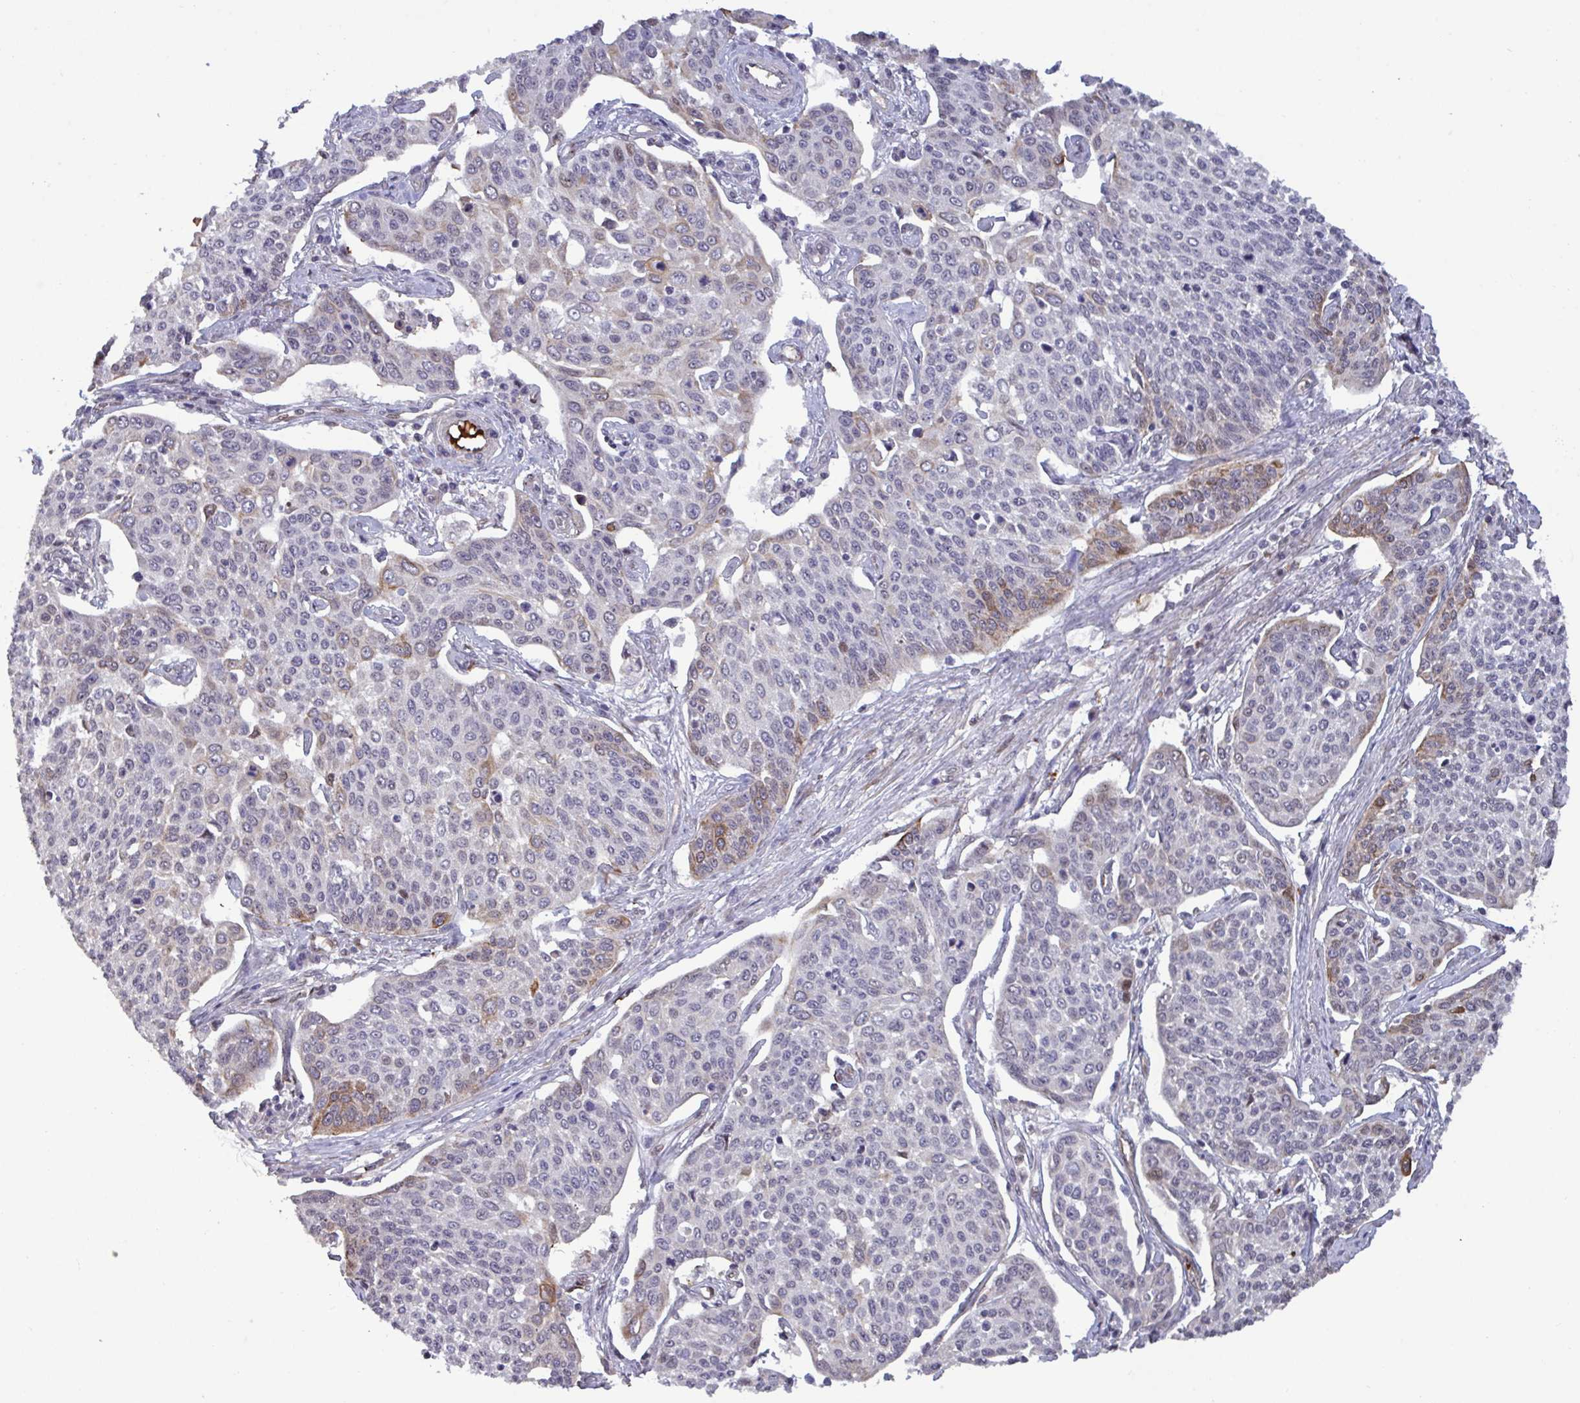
{"staining": {"intensity": "moderate", "quantity": "<25%", "location": "cytoplasmic/membranous"}, "tissue": "cervical cancer", "cell_type": "Tumor cells", "image_type": "cancer", "snomed": [{"axis": "morphology", "description": "Squamous cell carcinoma, NOS"}, {"axis": "topography", "description": "Cervix"}], "caption": "Immunohistochemistry (IHC) (DAB (3,3'-diaminobenzidine)) staining of human cervical cancer (squamous cell carcinoma) shows moderate cytoplasmic/membranous protein expression in about <25% of tumor cells.", "gene": "PELI2", "patient": {"sex": "female", "age": 34}}